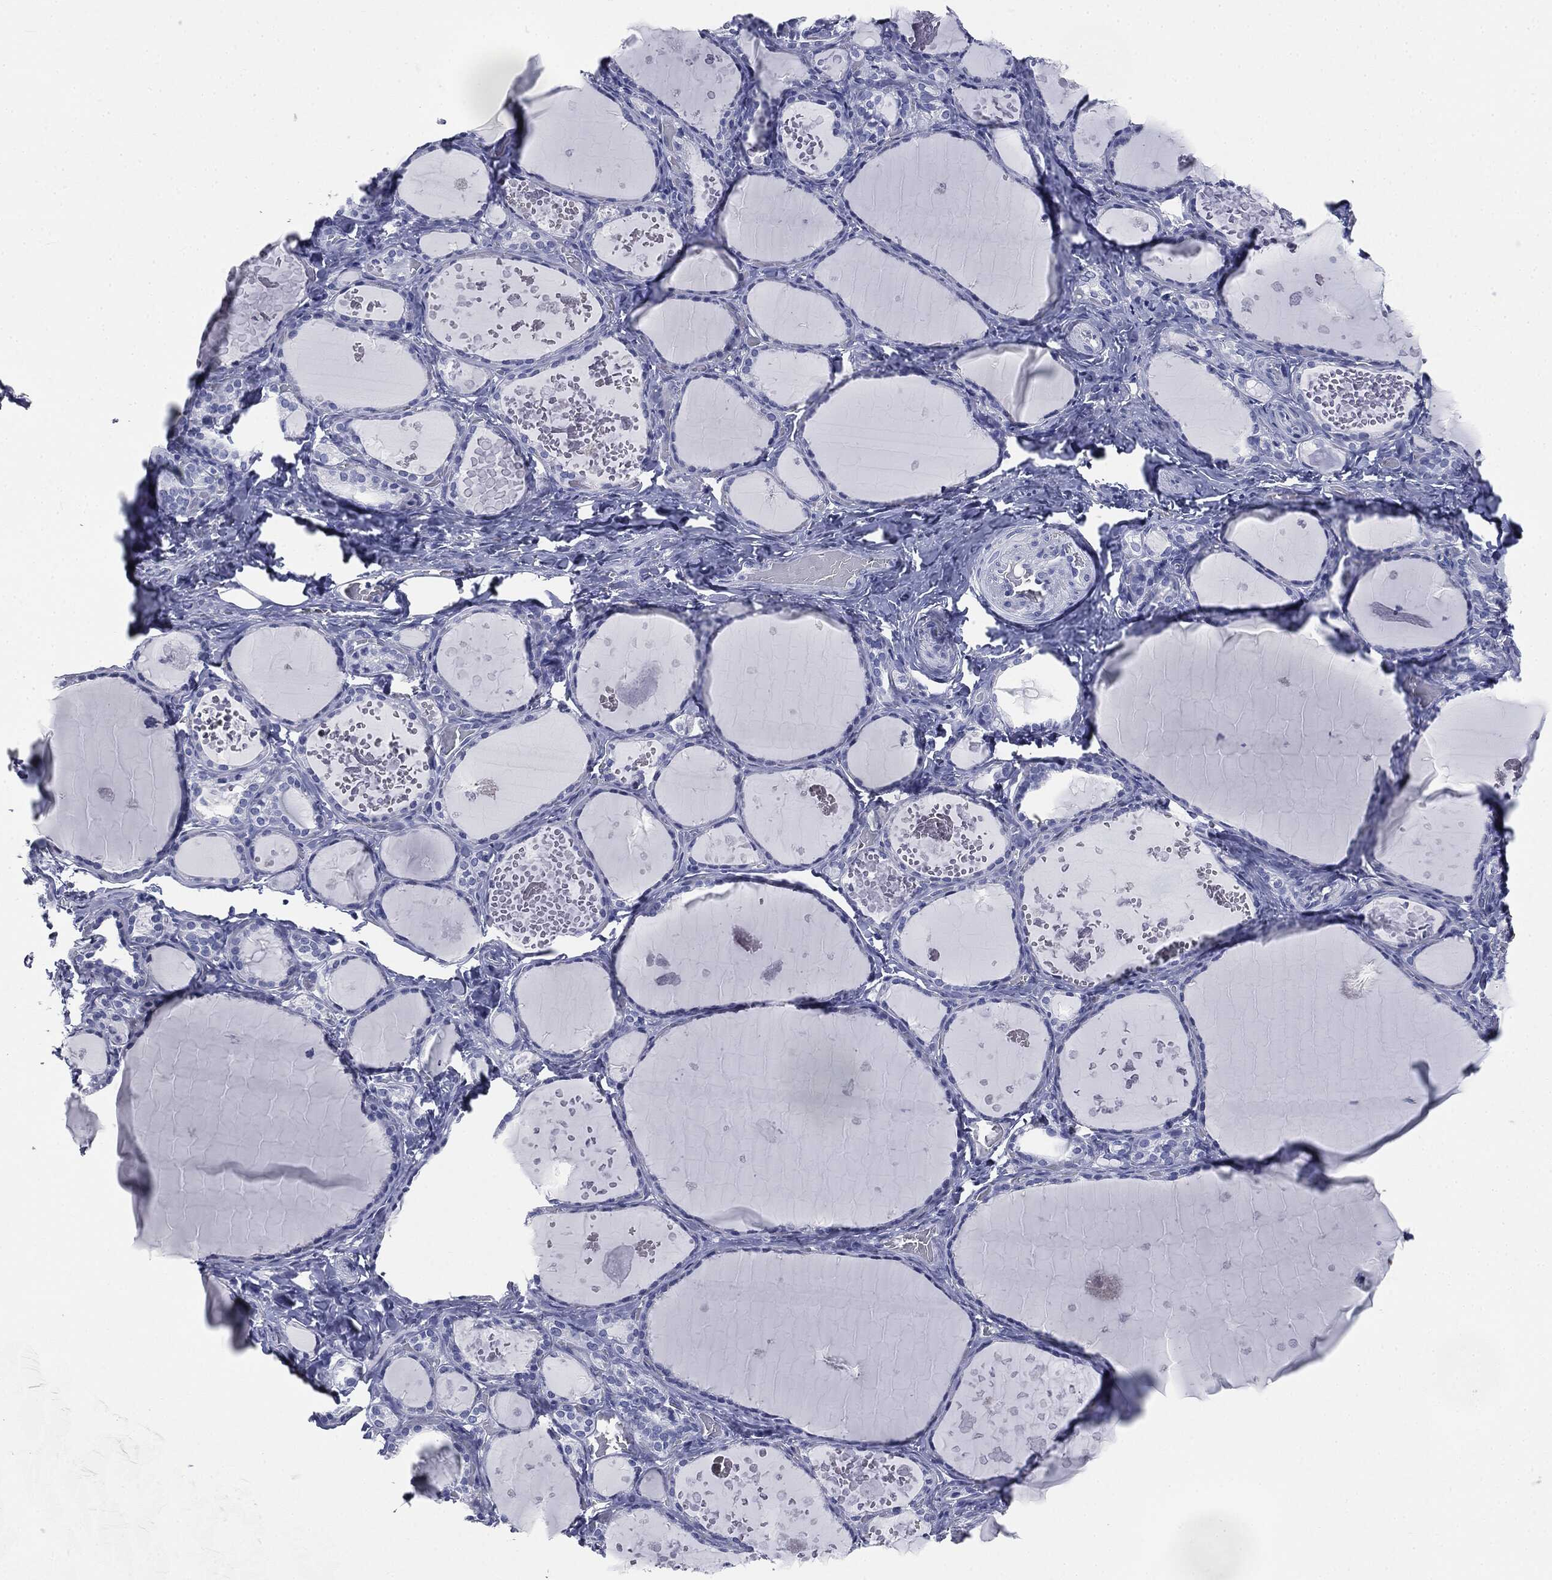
{"staining": {"intensity": "negative", "quantity": "none", "location": "none"}, "tissue": "thyroid gland", "cell_type": "Glandular cells", "image_type": "normal", "snomed": [{"axis": "morphology", "description": "Normal tissue, NOS"}, {"axis": "topography", "description": "Thyroid gland"}], "caption": "Glandular cells are negative for protein expression in benign human thyroid gland. (Brightfield microscopy of DAB (3,3'-diaminobenzidine) immunohistochemistry (IHC) at high magnification).", "gene": "ATP2A1", "patient": {"sex": "female", "age": 56}}